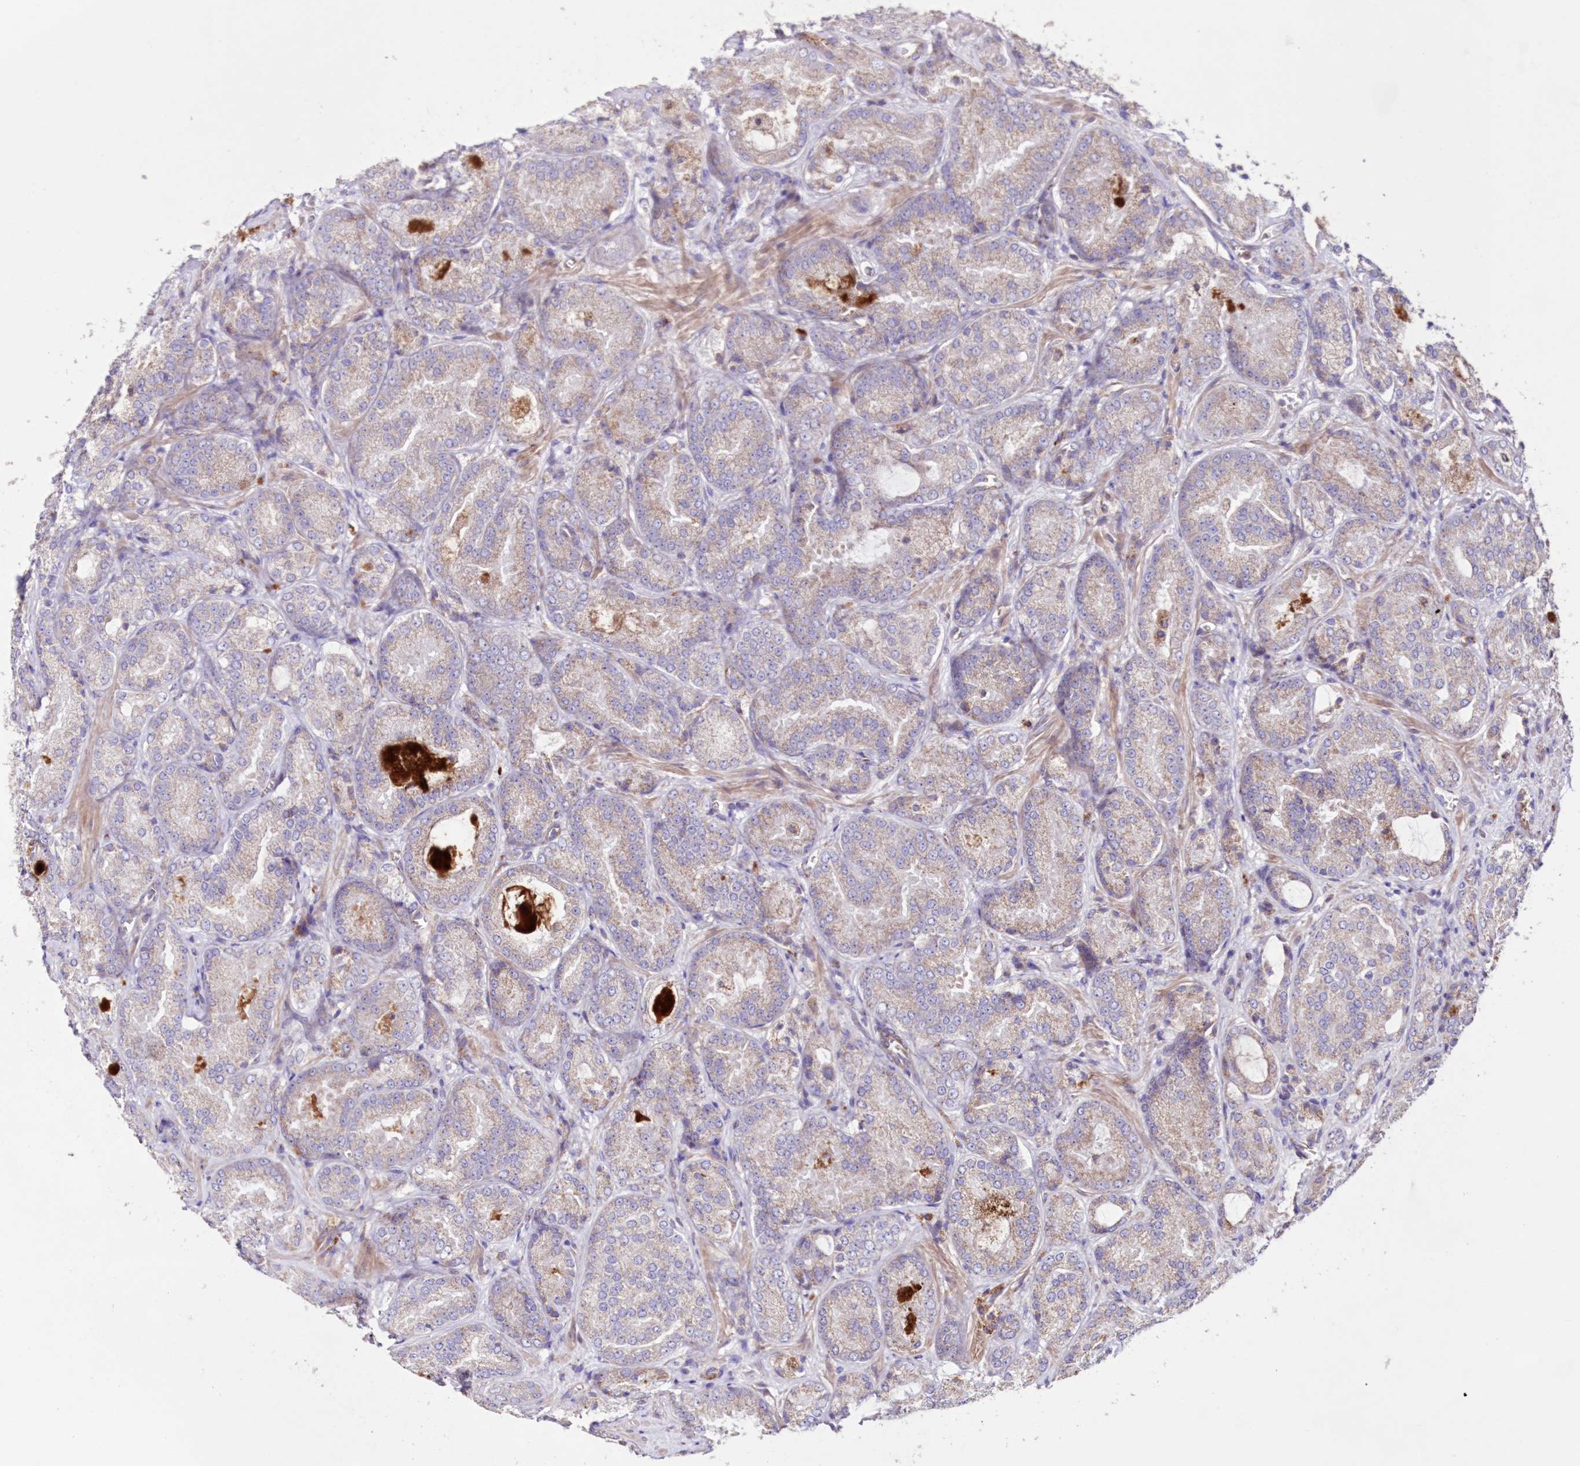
{"staining": {"intensity": "weak", "quantity": "<25%", "location": "cytoplasmic/membranous"}, "tissue": "prostate cancer", "cell_type": "Tumor cells", "image_type": "cancer", "snomed": [{"axis": "morphology", "description": "Adenocarcinoma, Low grade"}, {"axis": "topography", "description": "Prostate"}], "caption": "The photomicrograph exhibits no significant positivity in tumor cells of prostate low-grade adenocarcinoma.", "gene": "HADHB", "patient": {"sex": "male", "age": 74}}